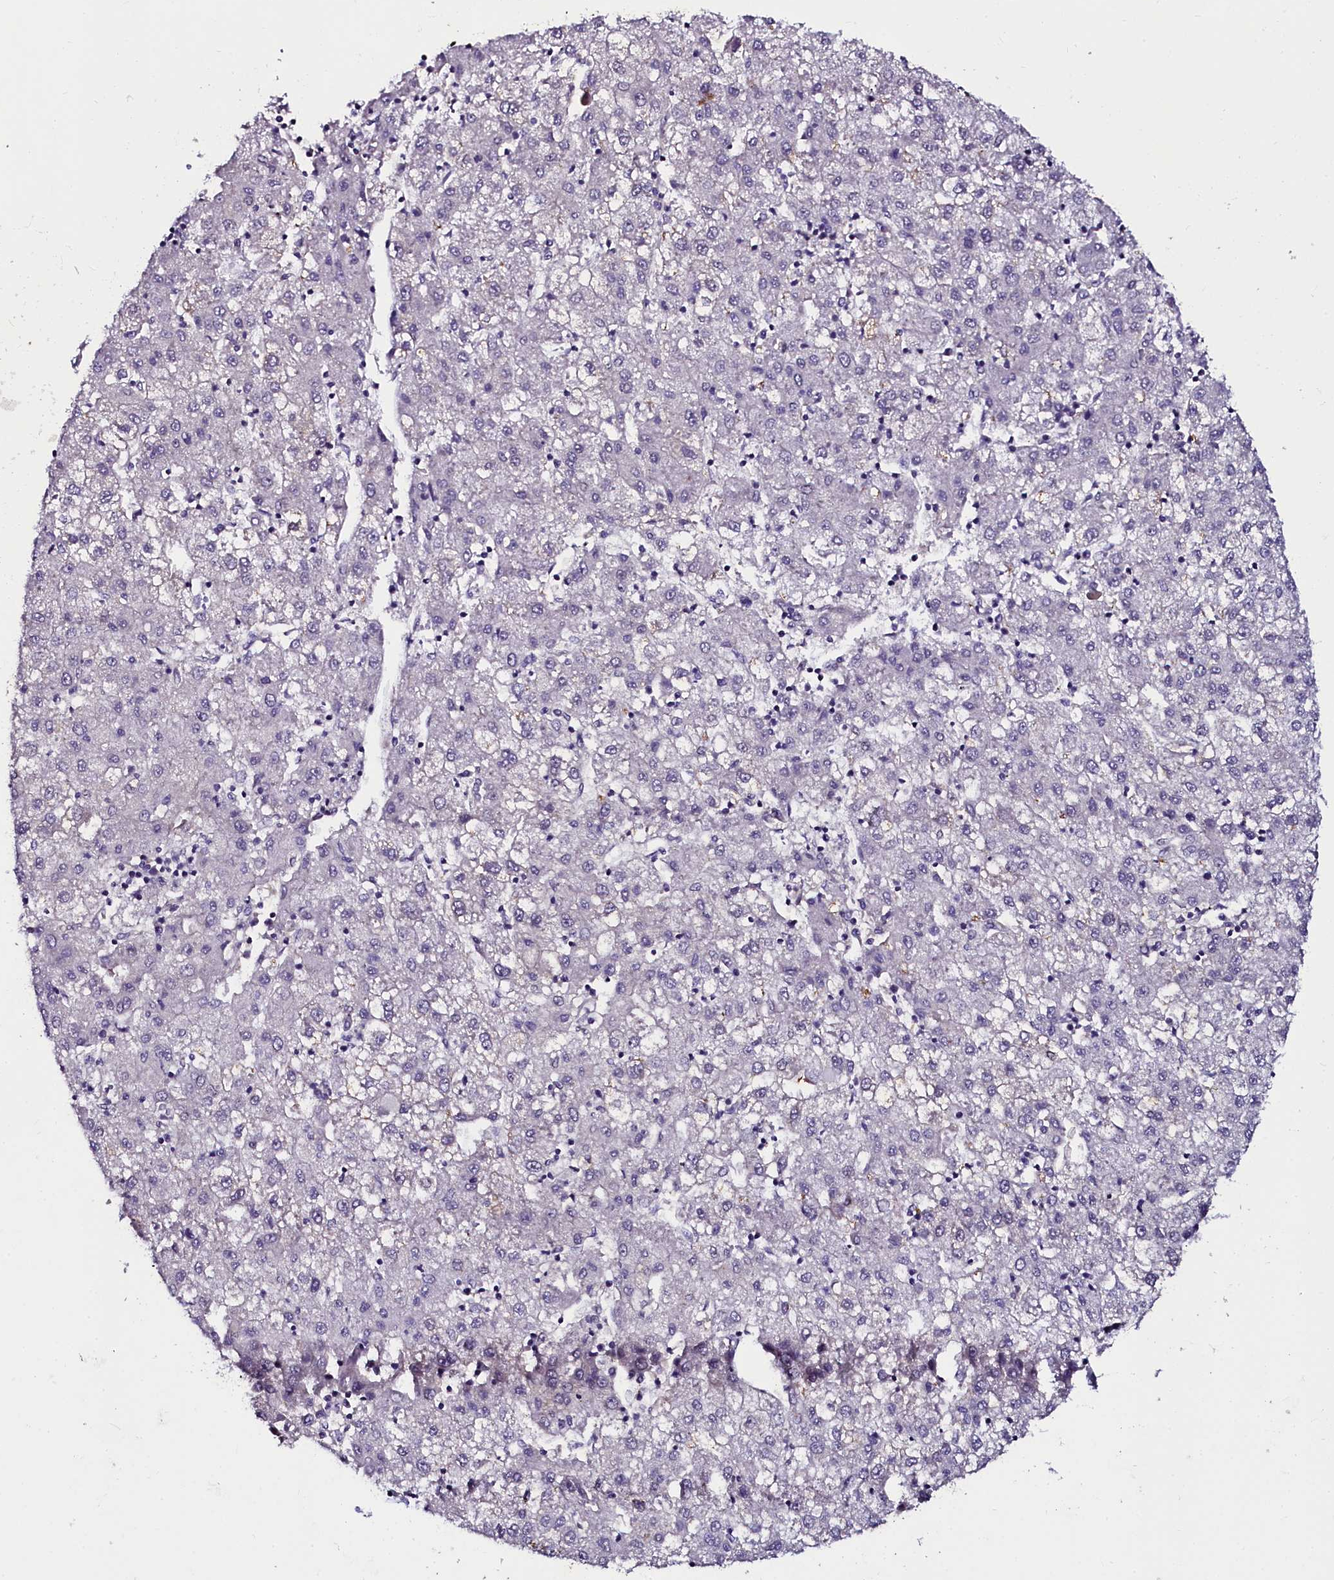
{"staining": {"intensity": "negative", "quantity": "none", "location": "none"}, "tissue": "liver cancer", "cell_type": "Tumor cells", "image_type": "cancer", "snomed": [{"axis": "morphology", "description": "Carcinoma, Hepatocellular, NOS"}, {"axis": "topography", "description": "Liver"}], "caption": "Tumor cells show no significant staining in liver cancer (hepatocellular carcinoma).", "gene": "CTDSPL2", "patient": {"sex": "male", "age": 72}}